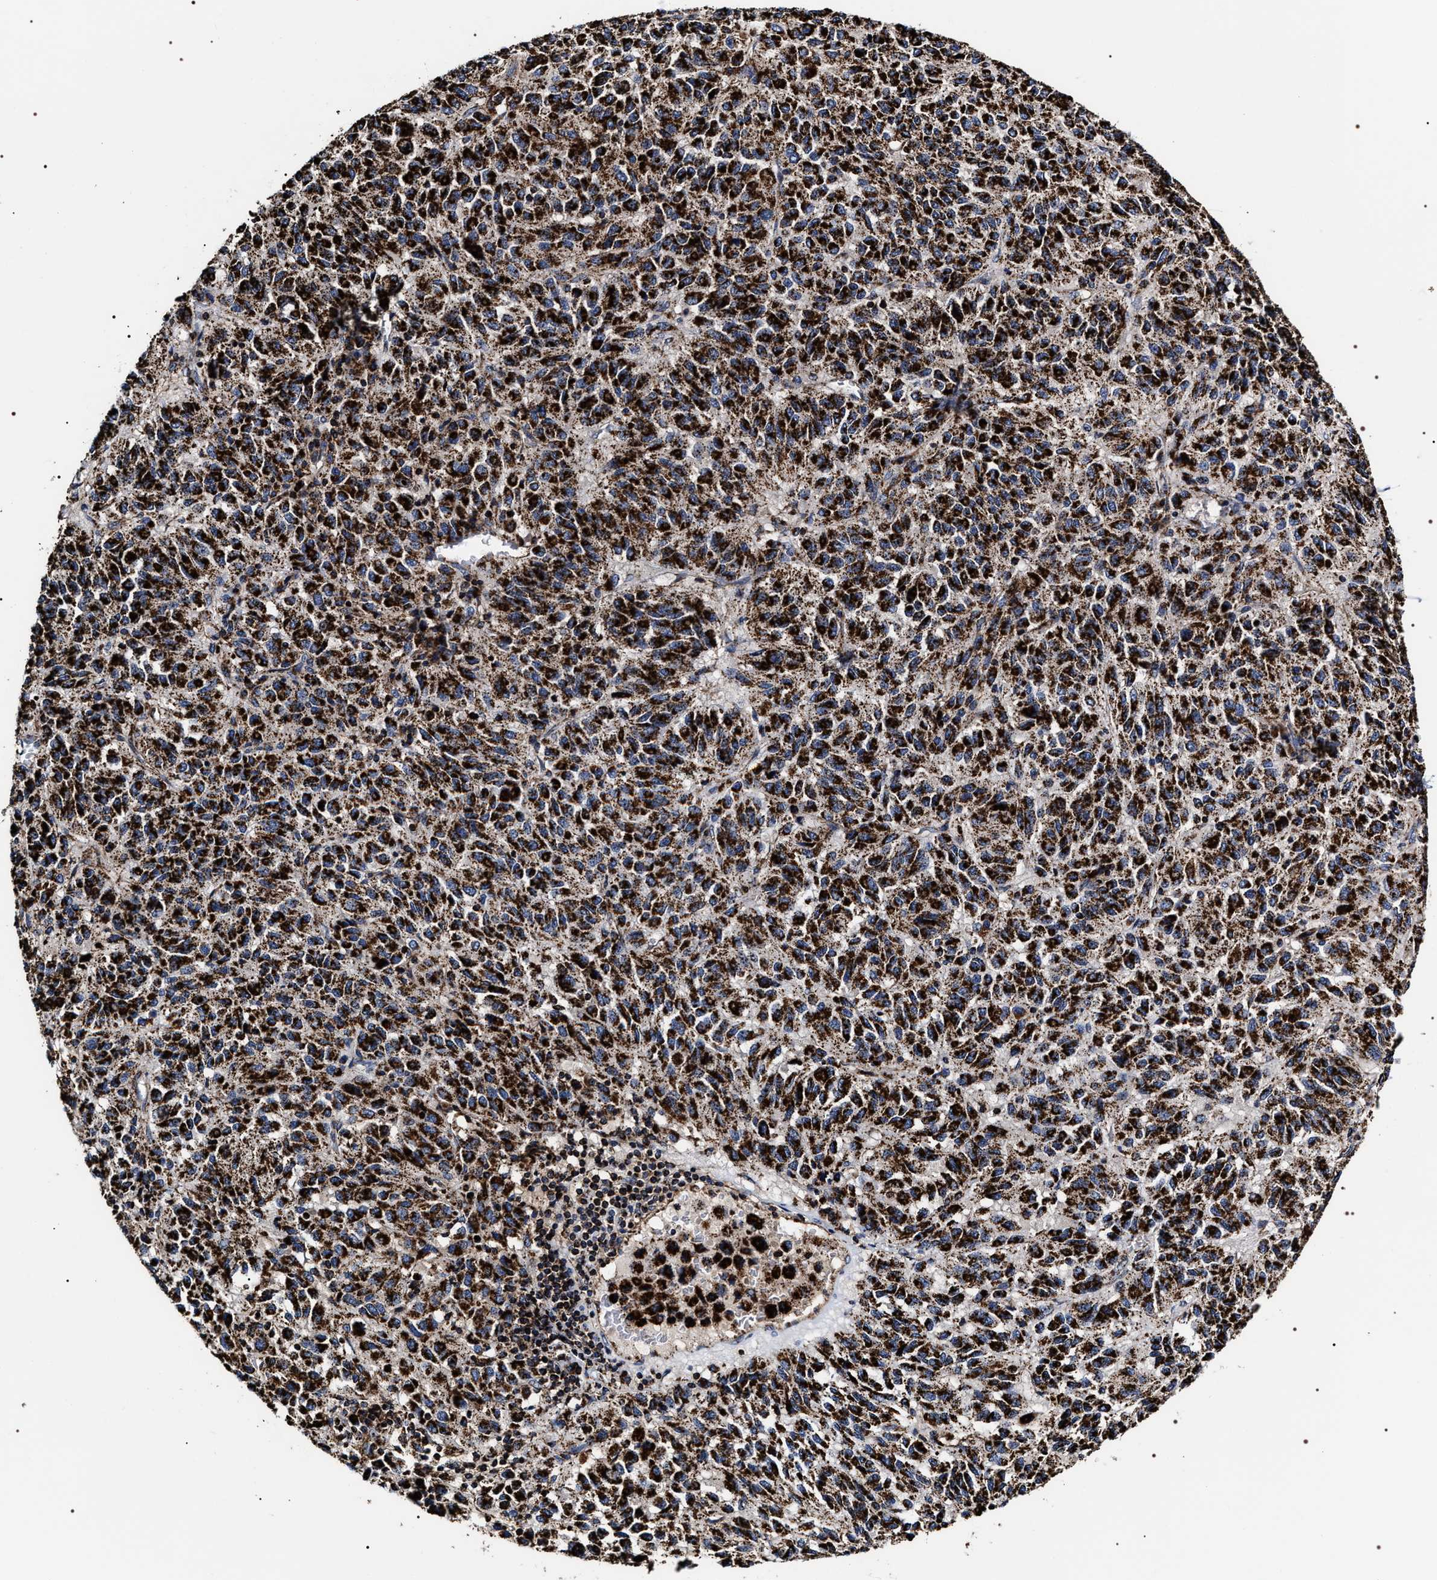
{"staining": {"intensity": "strong", "quantity": ">75%", "location": "cytoplasmic/membranous"}, "tissue": "melanoma", "cell_type": "Tumor cells", "image_type": "cancer", "snomed": [{"axis": "morphology", "description": "Malignant melanoma, Metastatic site"}, {"axis": "topography", "description": "Lung"}], "caption": "Strong cytoplasmic/membranous expression is identified in about >75% of tumor cells in melanoma.", "gene": "COG5", "patient": {"sex": "male", "age": 64}}